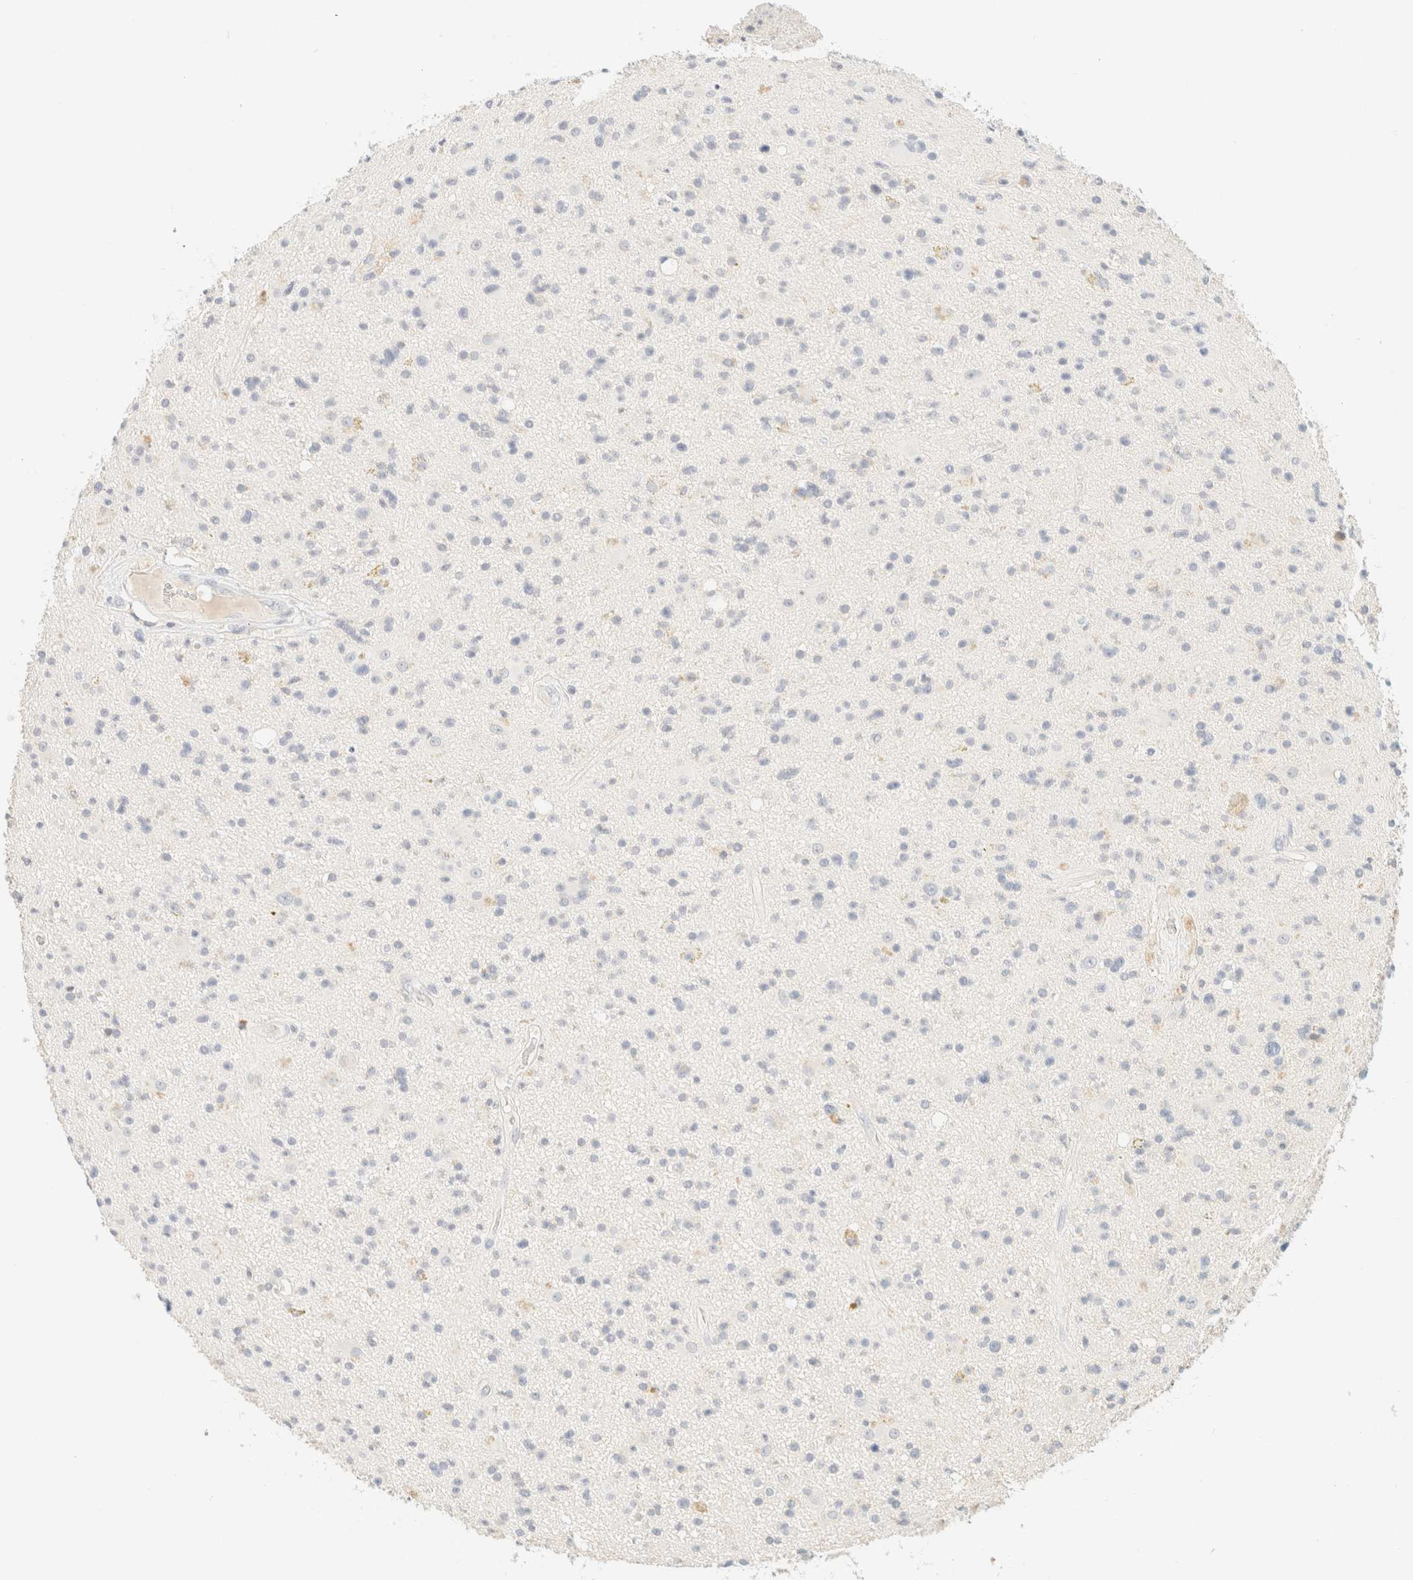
{"staining": {"intensity": "negative", "quantity": "none", "location": "none"}, "tissue": "glioma", "cell_type": "Tumor cells", "image_type": "cancer", "snomed": [{"axis": "morphology", "description": "Glioma, malignant, High grade"}, {"axis": "topography", "description": "Brain"}], "caption": "Human high-grade glioma (malignant) stained for a protein using immunohistochemistry exhibits no expression in tumor cells.", "gene": "TIMD4", "patient": {"sex": "male", "age": 33}}